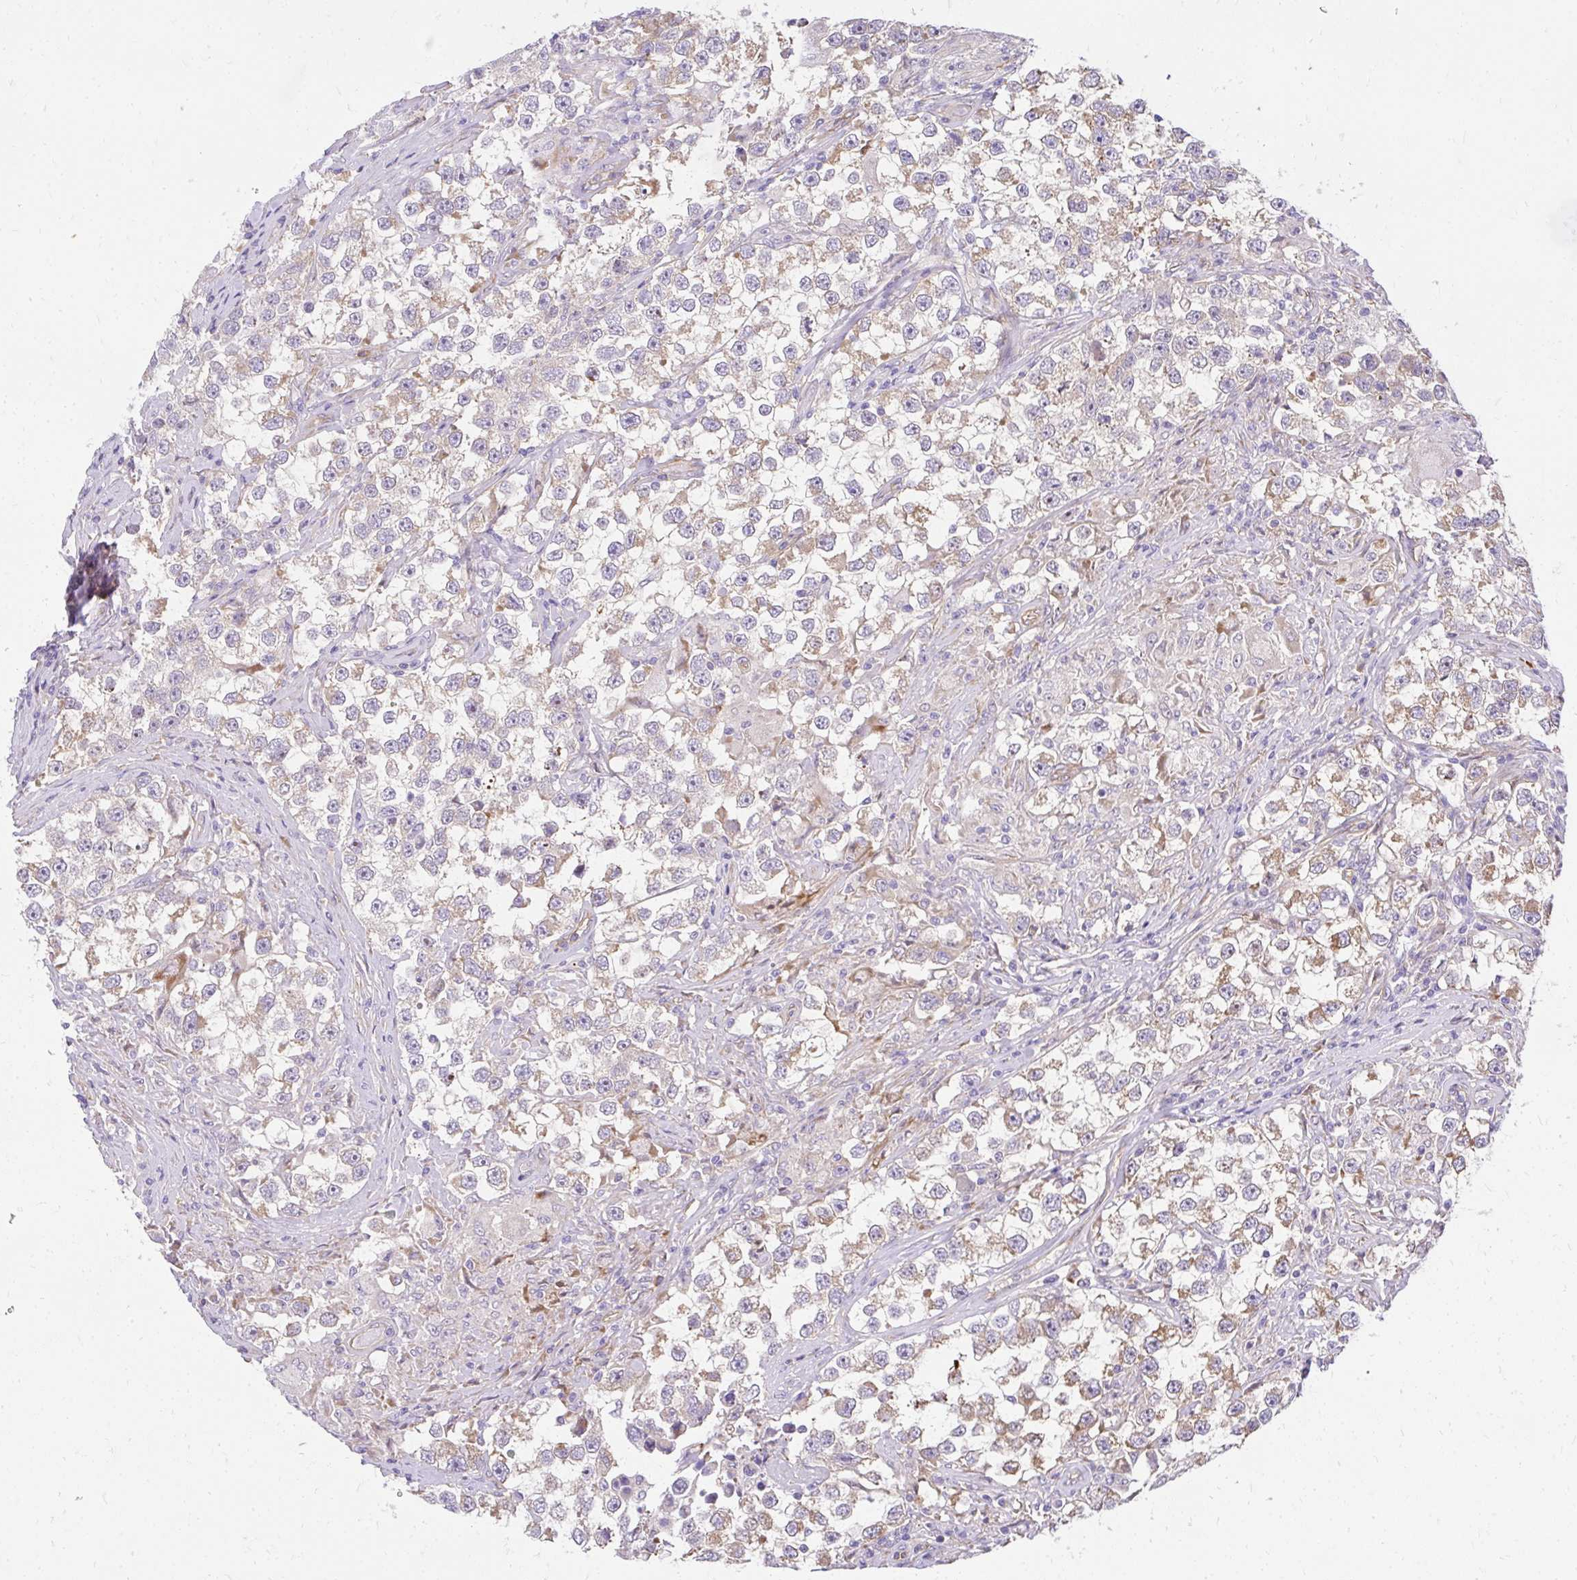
{"staining": {"intensity": "moderate", "quantity": "25%-75%", "location": "cytoplasmic/membranous"}, "tissue": "testis cancer", "cell_type": "Tumor cells", "image_type": "cancer", "snomed": [{"axis": "morphology", "description": "Seminoma, NOS"}, {"axis": "topography", "description": "Testis"}], "caption": "Testis cancer stained with DAB (3,3'-diaminobenzidine) IHC displays medium levels of moderate cytoplasmic/membranous staining in approximately 25%-75% of tumor cells.", "gene": "RSKR", "patient": {"sex": "male", "age": 46}}